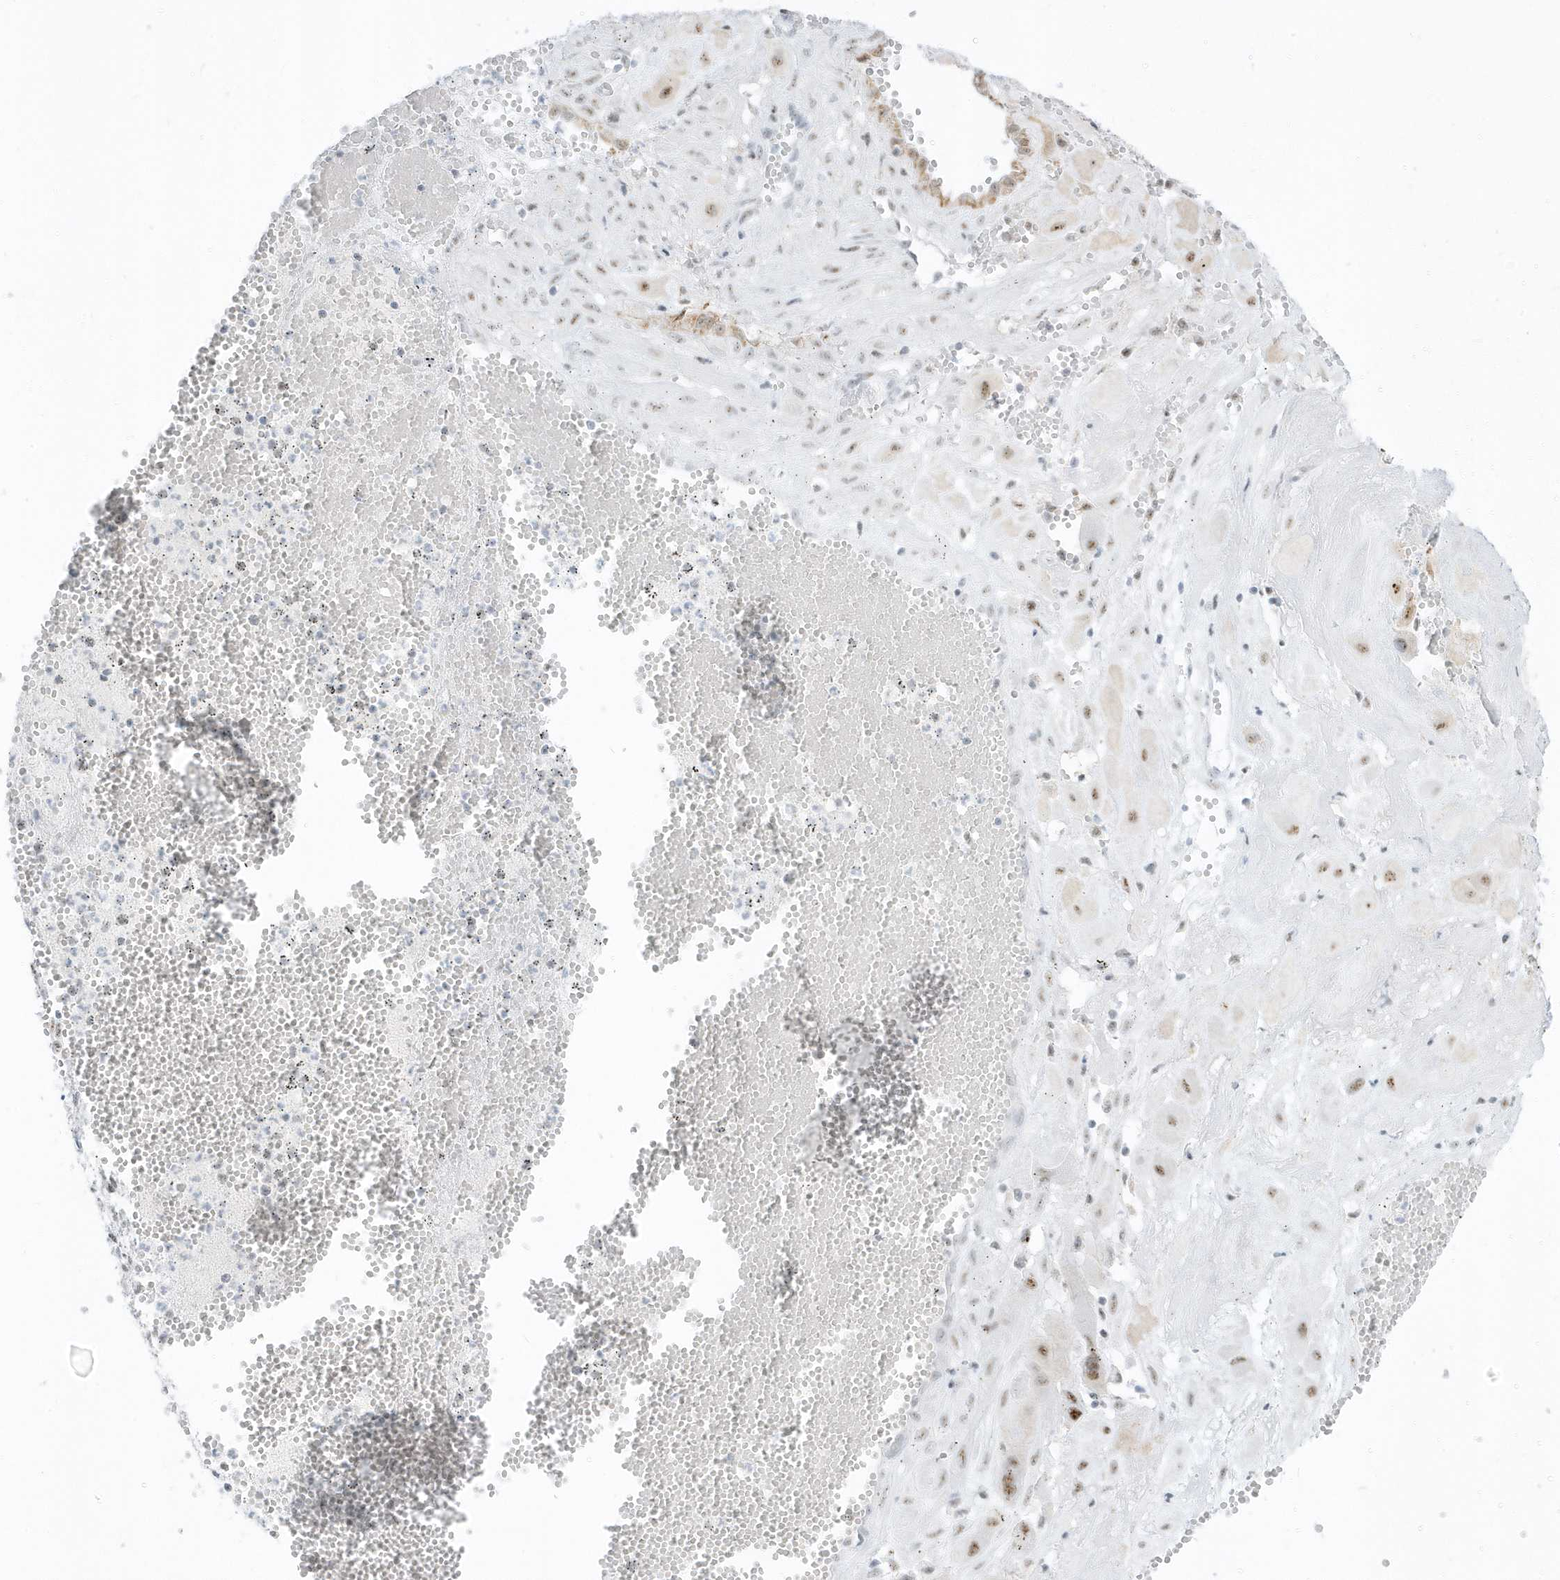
{"staining": {"intensity": "moderate", "quantity": ">75%", "location": "nuclear"}, "tissue": "cervical cancer", "cell_type": "Tumor cells", "image_type": "cancer", "snomed": [{"axis": "morphology", "description": "Squamous cell carcinoma, NOS"}, {"axis": "topography", "description": "Cervix"}], "caption": "Moderate nuclear staining for a protein is present in about >75% of tumor cells of squamous cell carcinoma (cervical) using immunohistochemistry (IHC).", "gene": "PLEKHN1", "patient": {"sex": "female", "age": 34}}